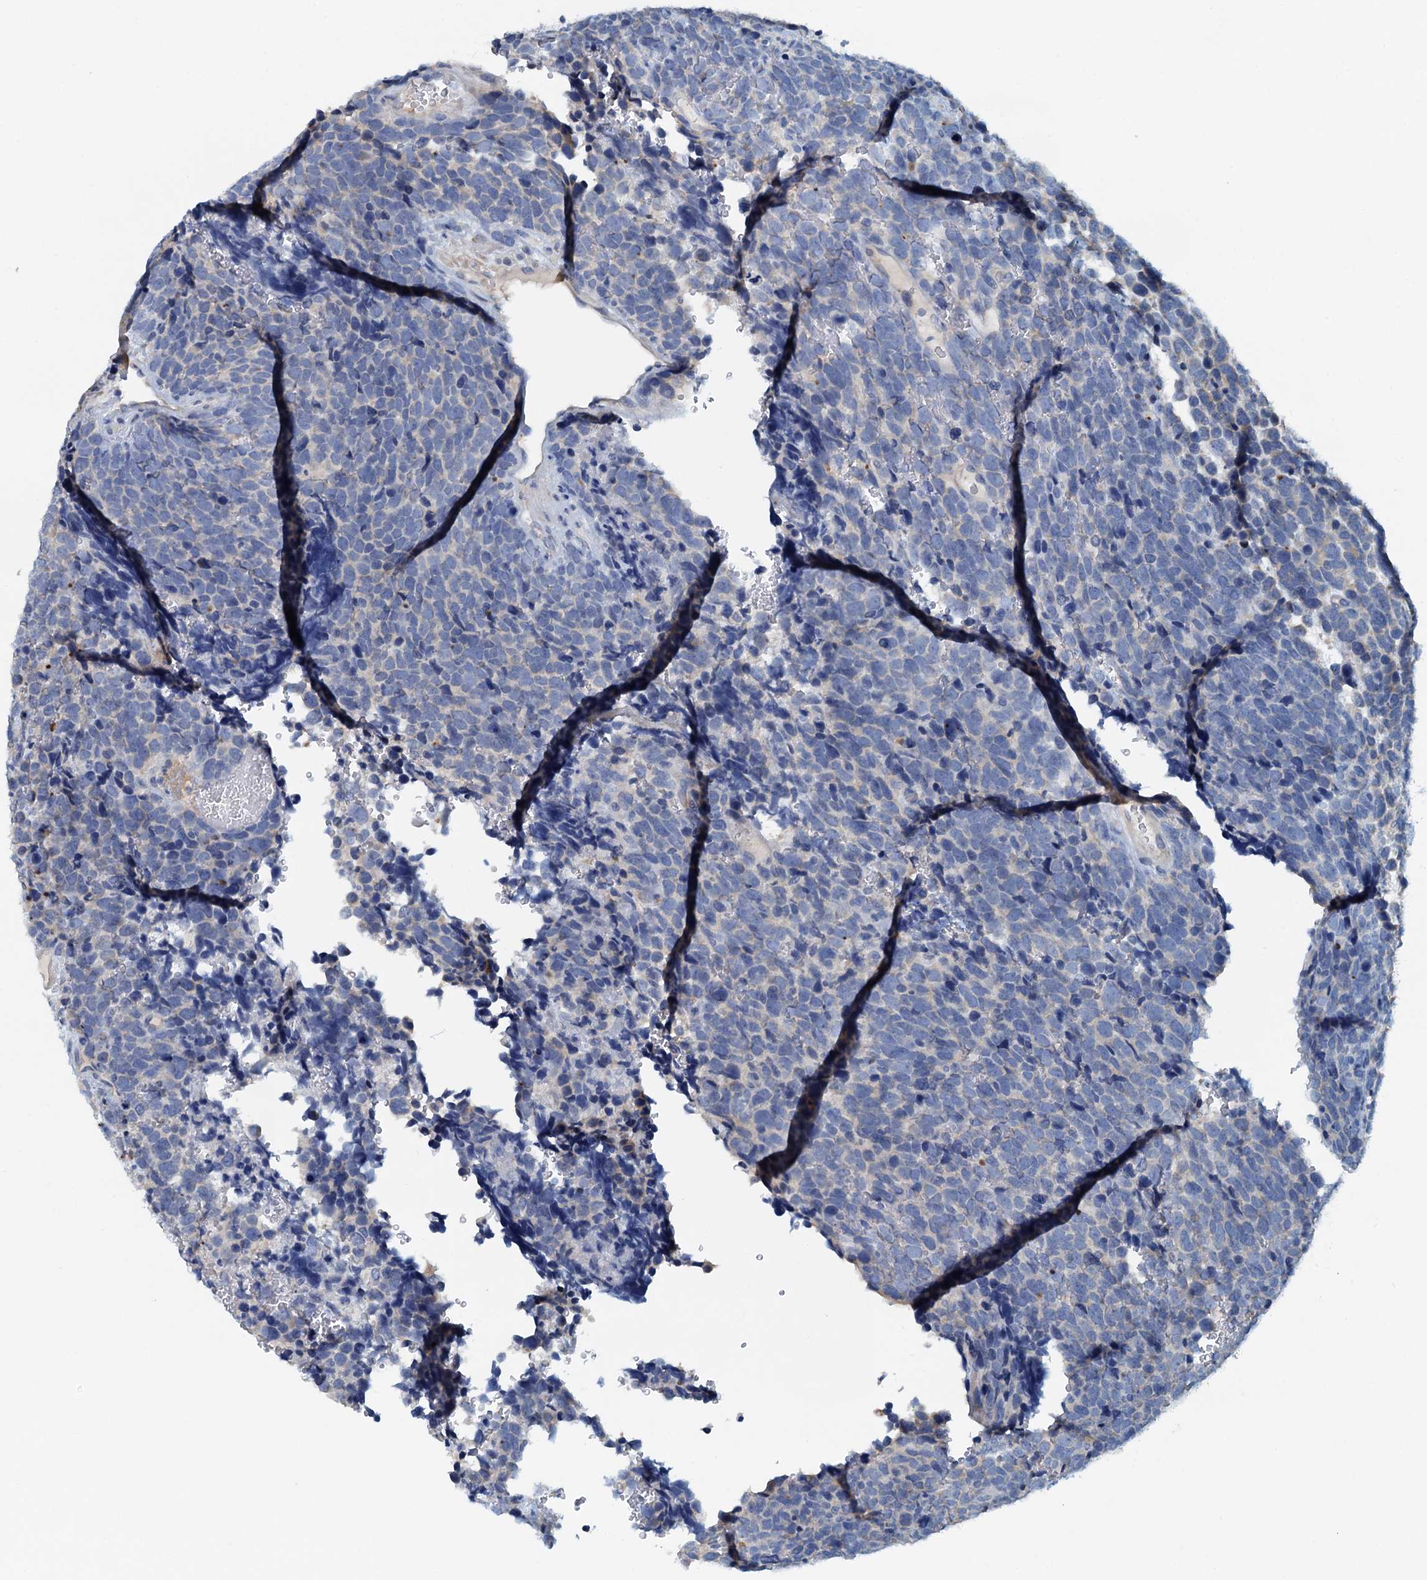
{"staining": {"intensity": "negative", "quantity": "none", "location": "none"}, "tissue": "urothelial cancer", "cell_type": "Tumor cells", "image_type": "cancer", "snomed": [{"axis": "morphology", "description": "Urothelial carcinoma, High grade"}, {"axis": "topography", "description": "Urinary bladder"}], "caption": "This is a image of IHC staining of urothelial cancer, which shows no staining in tumor cells.", "gene": "DTD1", "patient": {"sex": "female", "age": 82}}